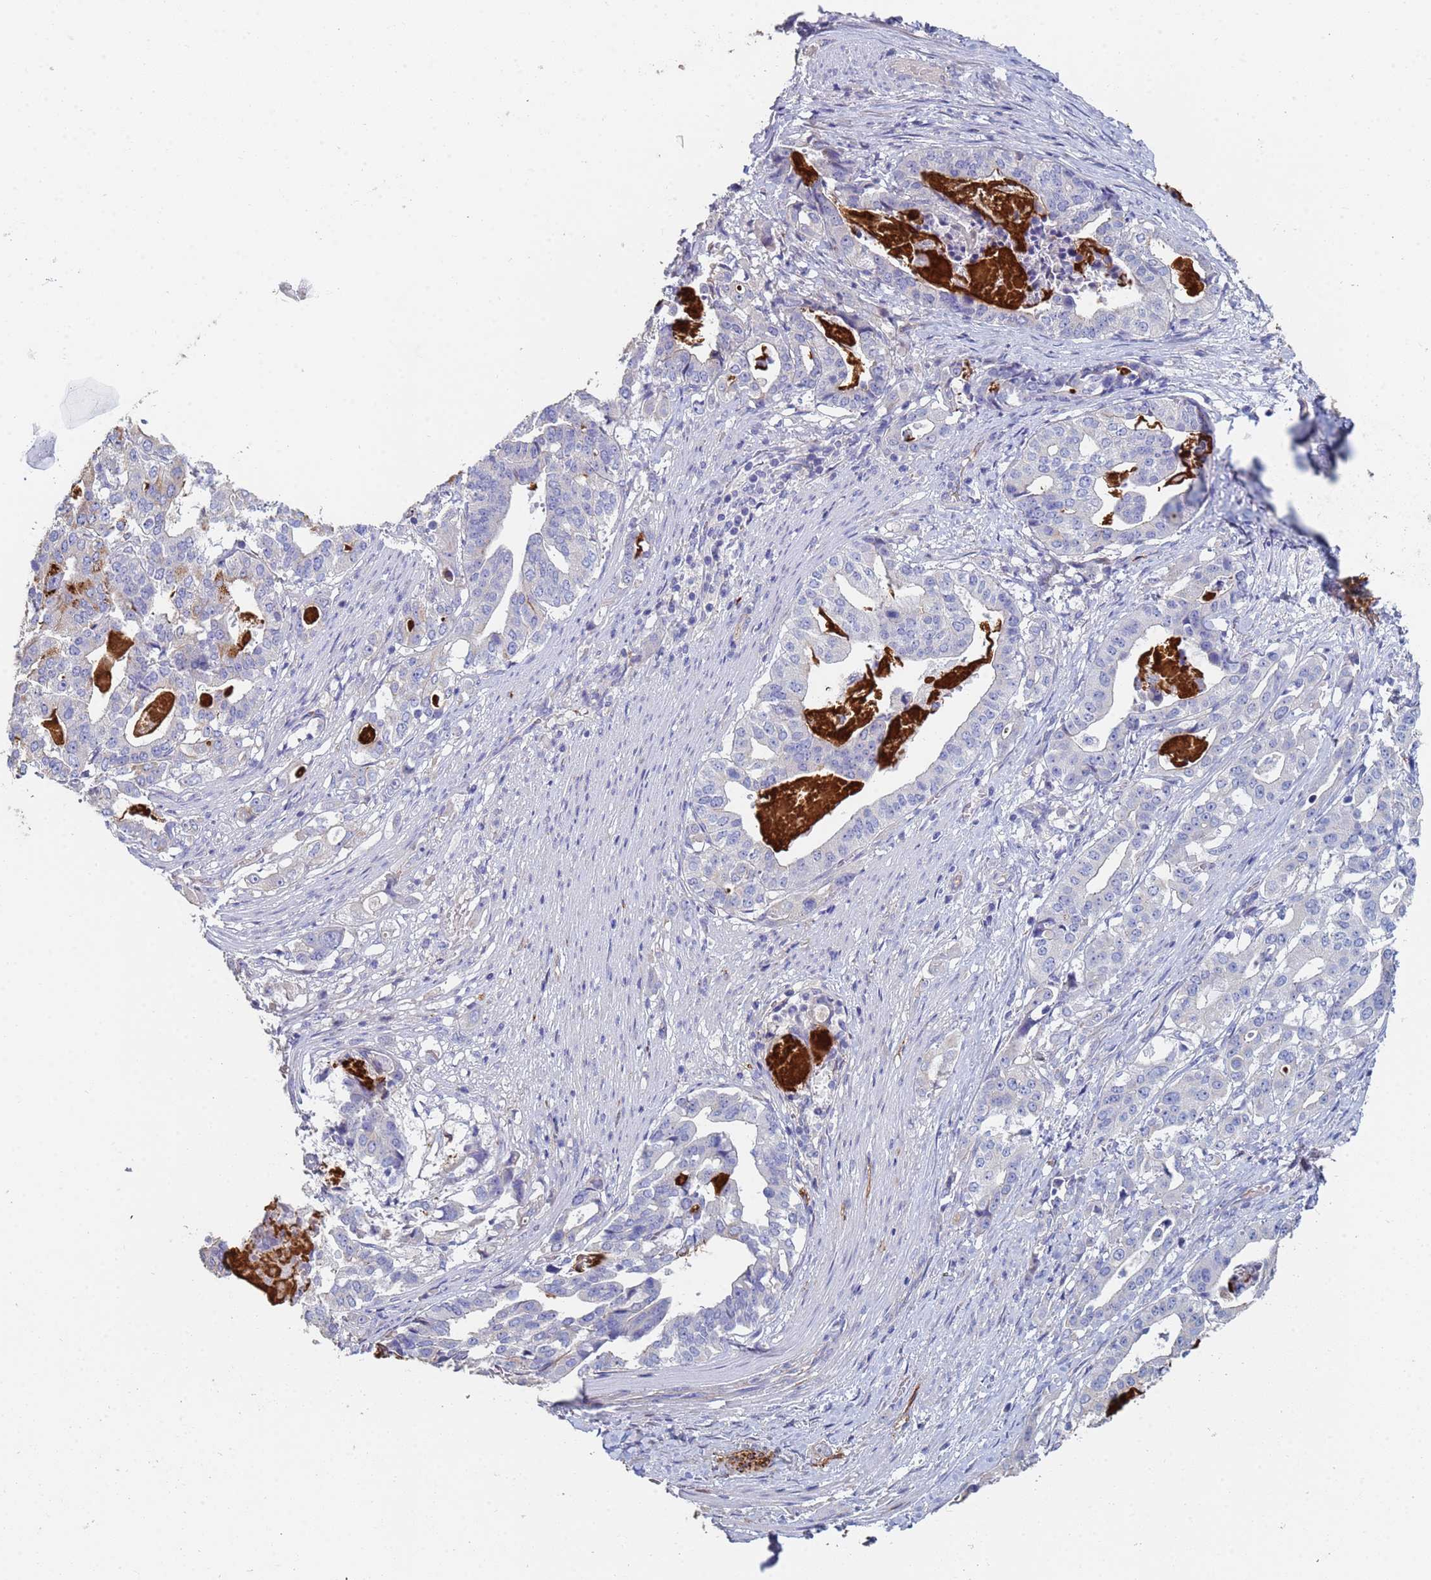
{"staining": {"intensity": "negative", "quantity": "none", "location": "none"}, "tissue": "stomach cancer", "cell_type": "Tumor cells", "image_type": "cancer", "snomed": [{"axis": "morphology", "description": "Adenocarcinoma, NOS"}, {"axis": "topography", "description": "Stomach"}], "caption": "The immunohistochemistry (IHC) histopathology image has no significant positivity in tumor cells of adenocarcinoma (stomach) tissue.", "gene": "ABCA8", "patient": {"sex": "male", "age": 48}}